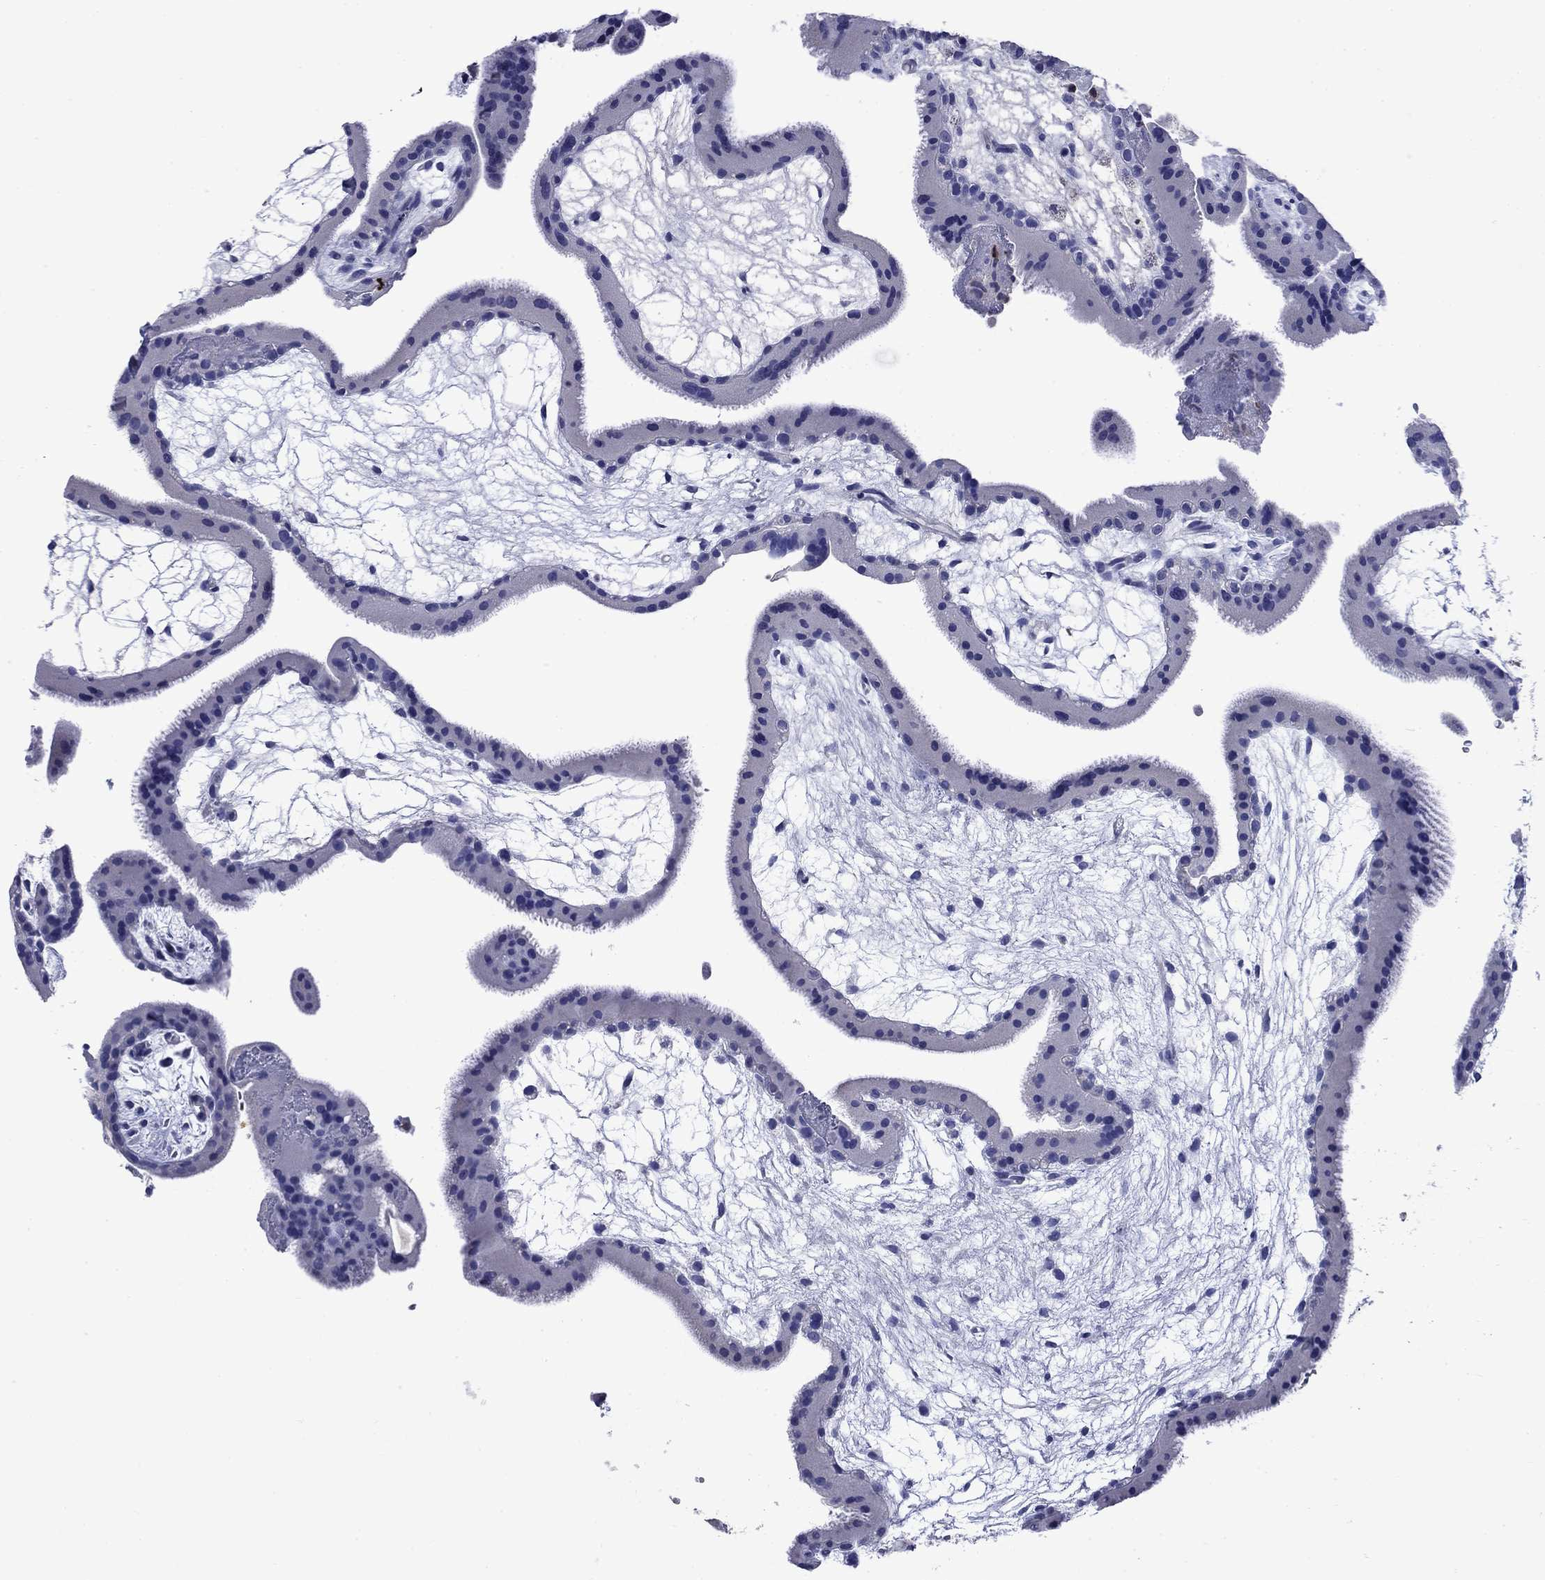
{"staining": {"intensity": "negative", "quantity": "none", "location": "none"}, "tissue": "placenta", "cell_type": "Decidual cells", "image_type": "normal", "snomed": [{"axis": "morphology", "description": "Normal tissue, NOS"}, {"axis": "topography", "description": "Placenta"}], "caption": "The micrograph demonstrates no staining of decidual cells in benign placenta.", "gene": "TFR2", "patient": {"sex": "female", "age": 19}}